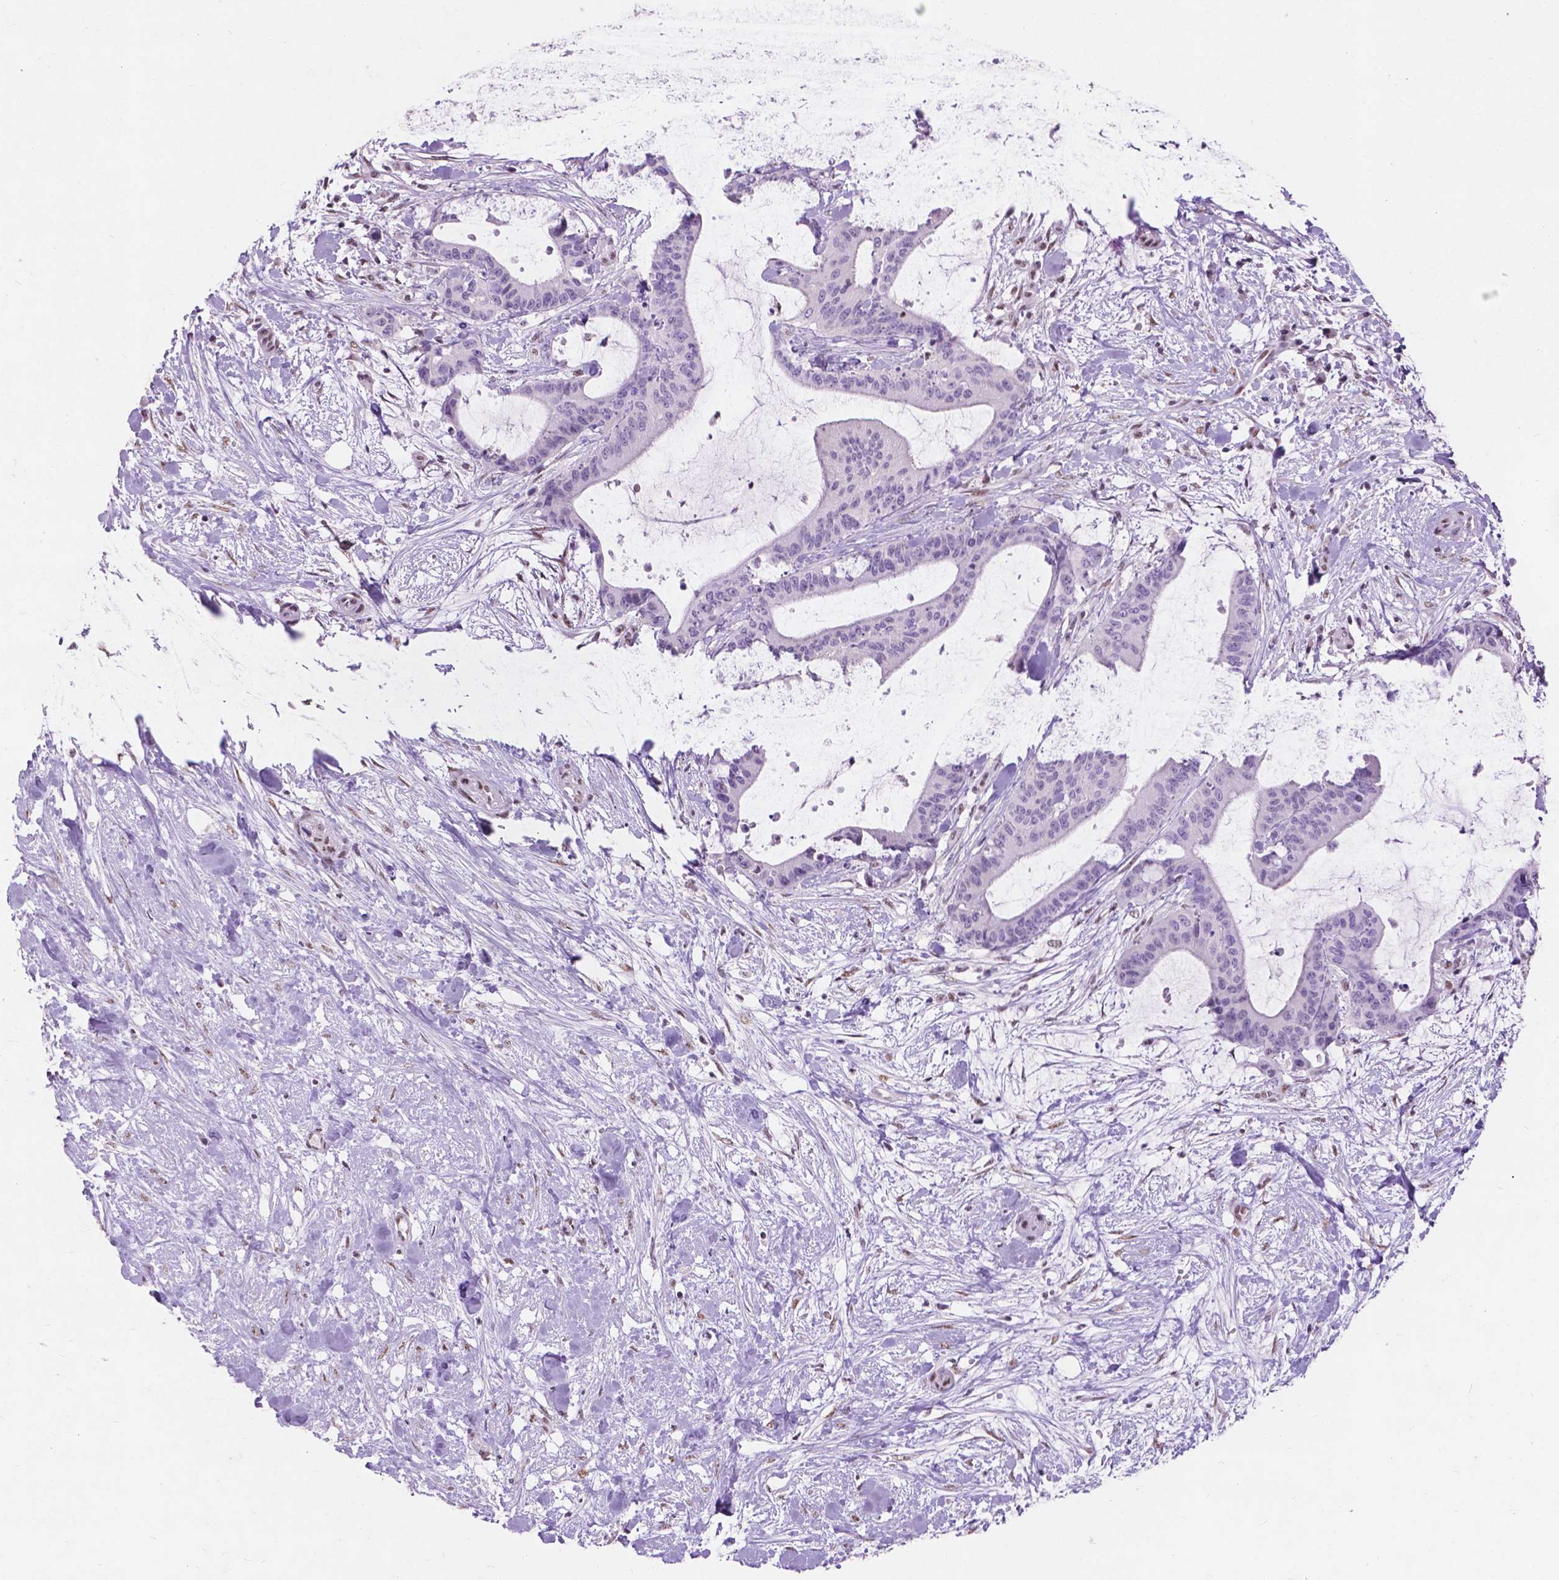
{"staining": {"intensity": "negative", "quantity": "none", "location": "none"}, "tissue": "liver cancer", "cell_type": "Tumor cells", "image_type": "cancer", "snomed": [{"axis": "morphology", "description": "Cholangiocarcinoma"}, {"axis": "topography", "description": "Liver"}], "caption": "A high-resolution photomicrograph shows IHC staining of cholangiocarcinoma (liver), which shows no significant staining in tumor cells.", "gene": "COIL", "patient": {"sex": "female", "age": 73}}